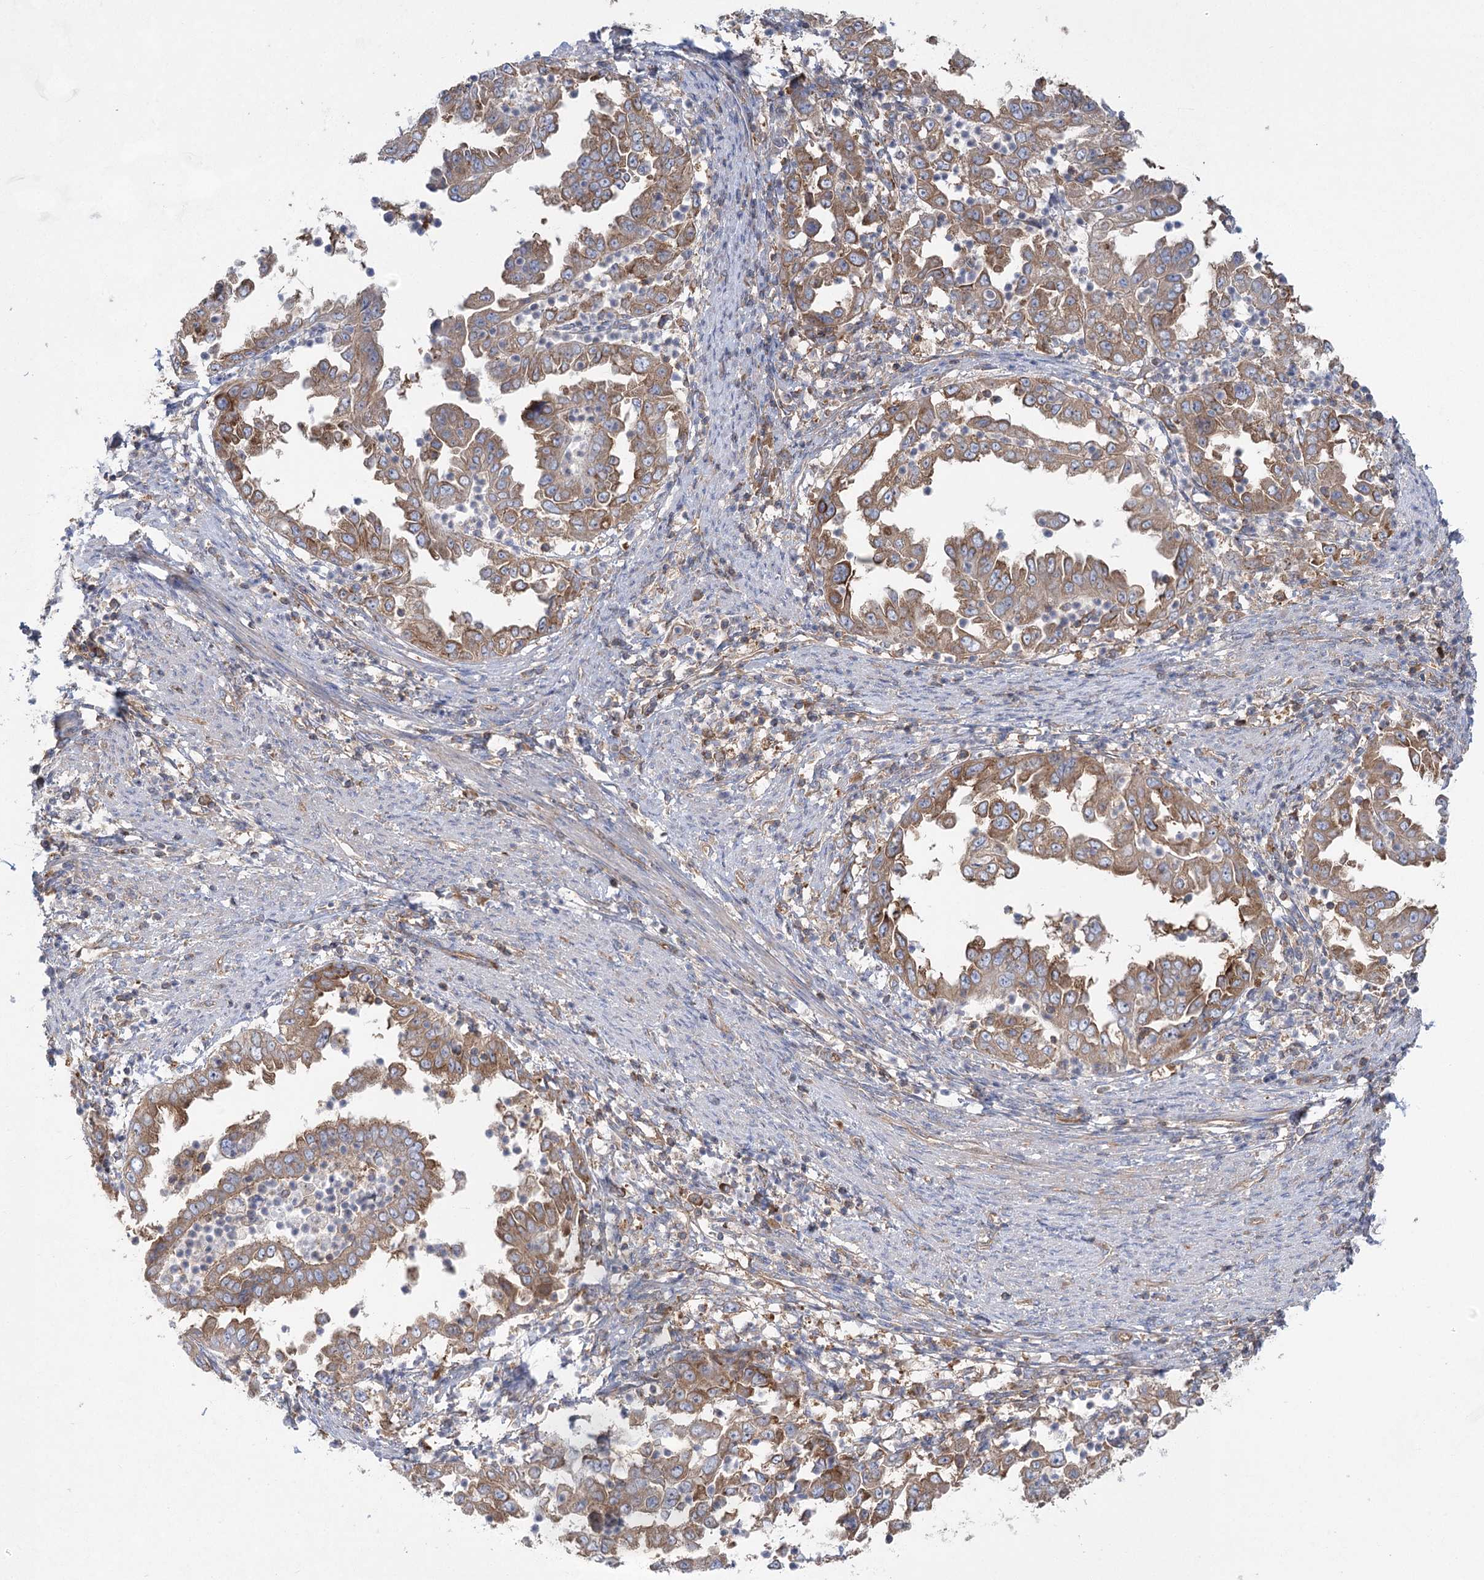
{"staining": {"intensity": "moderate", "quantity": ">75%", "location": "cytoplasmic/membranous"}, "tissue": "endometrial cancer", "cell_type": "Tumor cells", "image_type": "cancer", "snomed": [{"axis": "morphology", "description": "Adenocarcinoma, NOS"}, {"axis": "topography", "description": "Endometrium"}], "caption": "A brown stain labels moderate cytoplasmic/membranous positivity of a protein in endometrial cancer (adenocarcinoma) tumor cells.", "gene": "EIF3A", "patient": {"sex": "female", "age": 85}}